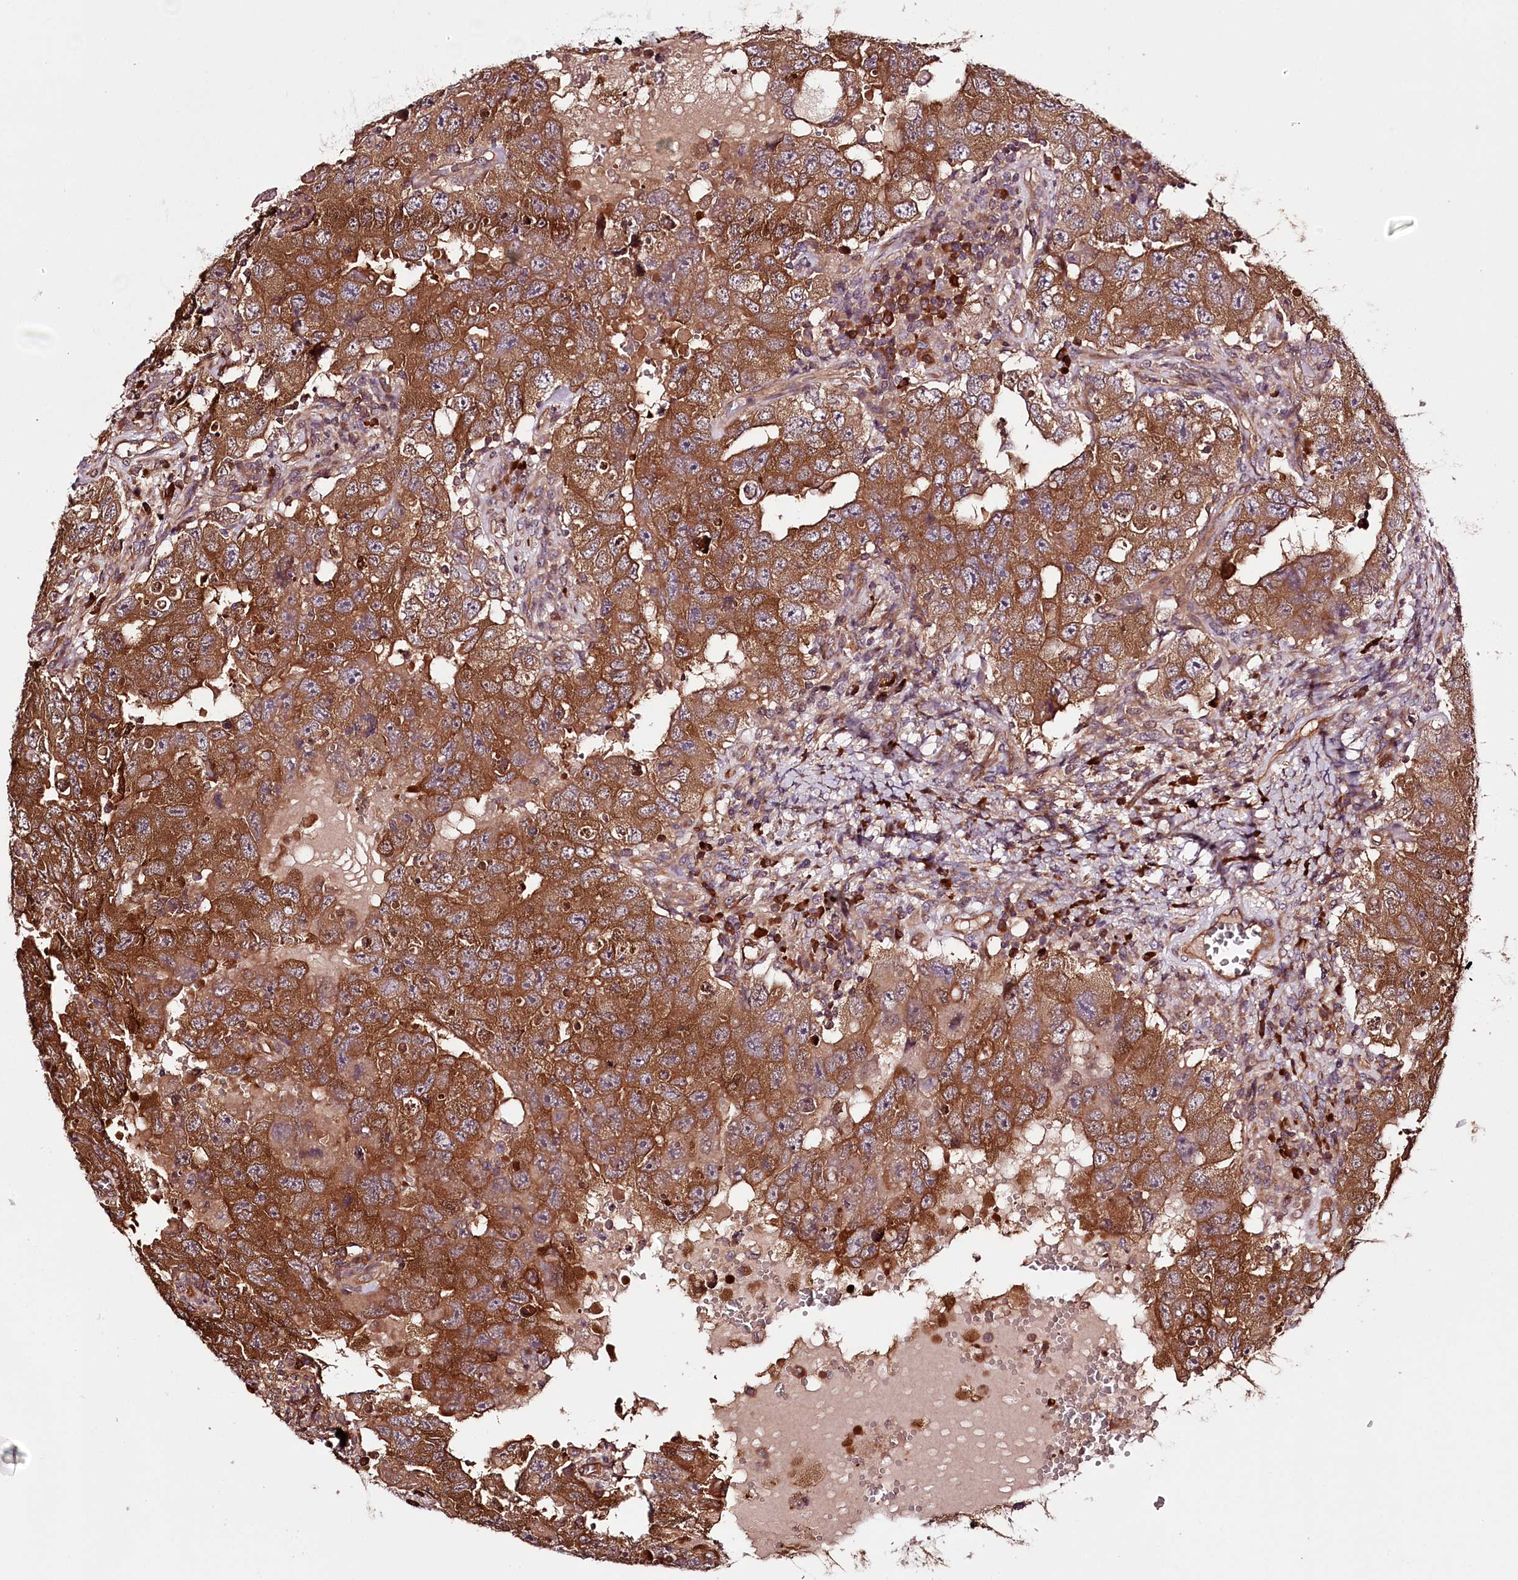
{"staining": {"intensity": "strong", "quantity": ">75%", "location": "cytoplasmic/membranous"}, "tissue": "testis cancer", "cell_type": "Tumor cells", "image_type": "cancer", "snomed": [{"axis": "morphology", "description": "Carcinoma, Embryonal, NOS"}, {"axis": "topography", "description": "Testis"}], "caption": "High-power microscopy captured an immunohistochemistry (IHC) image of testis cancer (embryonal carcinoma), revealing strong cytoplasmic/membranous staining in approximately >75% of tumor cells.", "gene": "TARS1", "patient": {"sex": "male", "age": 26}}